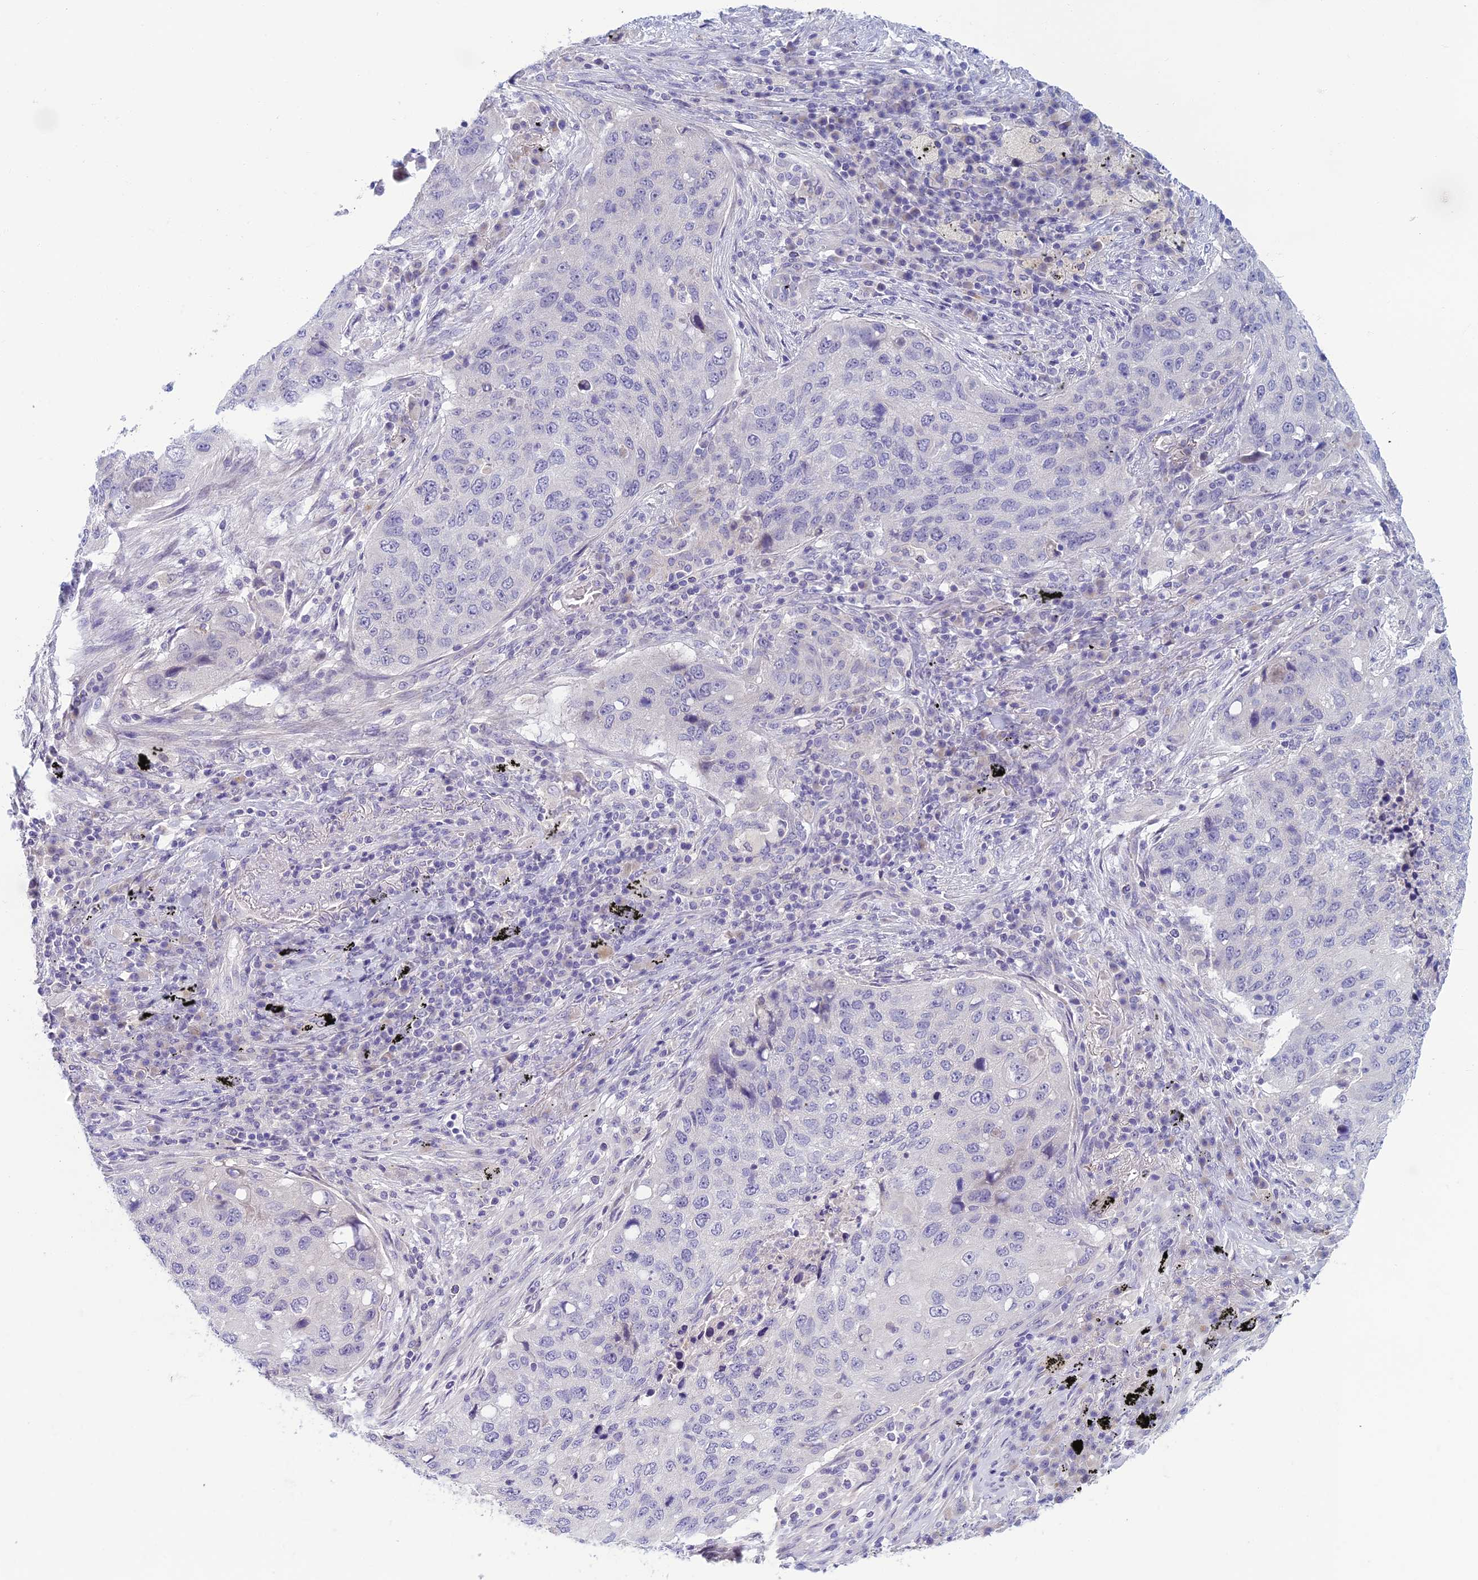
{"staining": {"intensity": "negative", "quantity": "none", "location": "none"}, "tissue": "lung cancer", "cell_type": "Tumor cells", "image_type": "cancer", "snomed": [{"axis": "morphology", "description": "Squamous cell carcinoma, NOS"}, {"axis": "topography", "description": "Lung"}], "caption": "There is no significant positivity in tumor cells of lung cancer (squamous cell carcinoma).", "gene": "SLC25A41", "patient": {"sex": "female", "age": 63}}